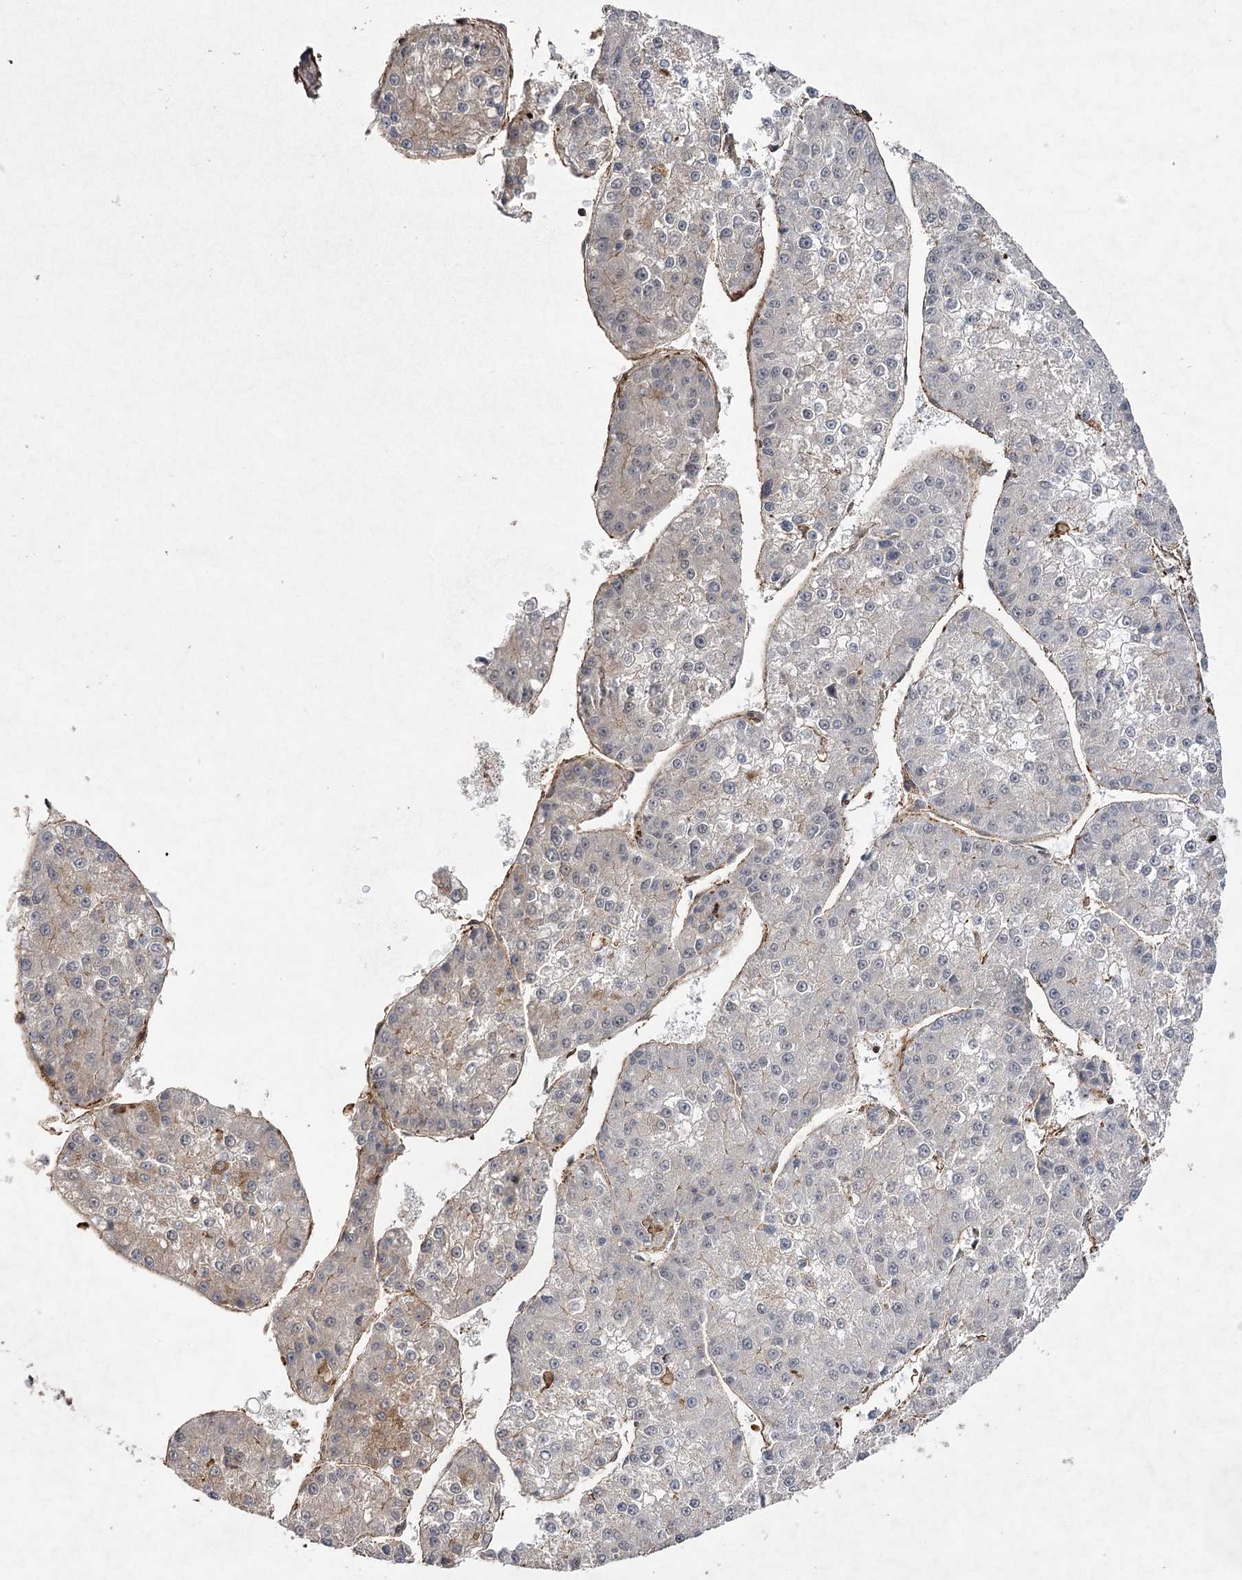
{"staining": {"intensity": "negative", "quantity": "none", "location": "none"}, "tissue": "liver cancer", "cell_type": "Tumor cells", "image_type": "cancer", "snomed": [{"axis": "morphology", "description": "Carcinoma, Hepatocellular, NOS"}, {"axis": "topography", "description": "Liver"}], "caption": "A high-resolution micrograph shows immunohistochemistry staining of liver cancer (hepatocellular carcinoma), which reveals no significant expression in tumor cells.", "gene": "OBSL1", "patient": {"sex": "female", "age": 73}}